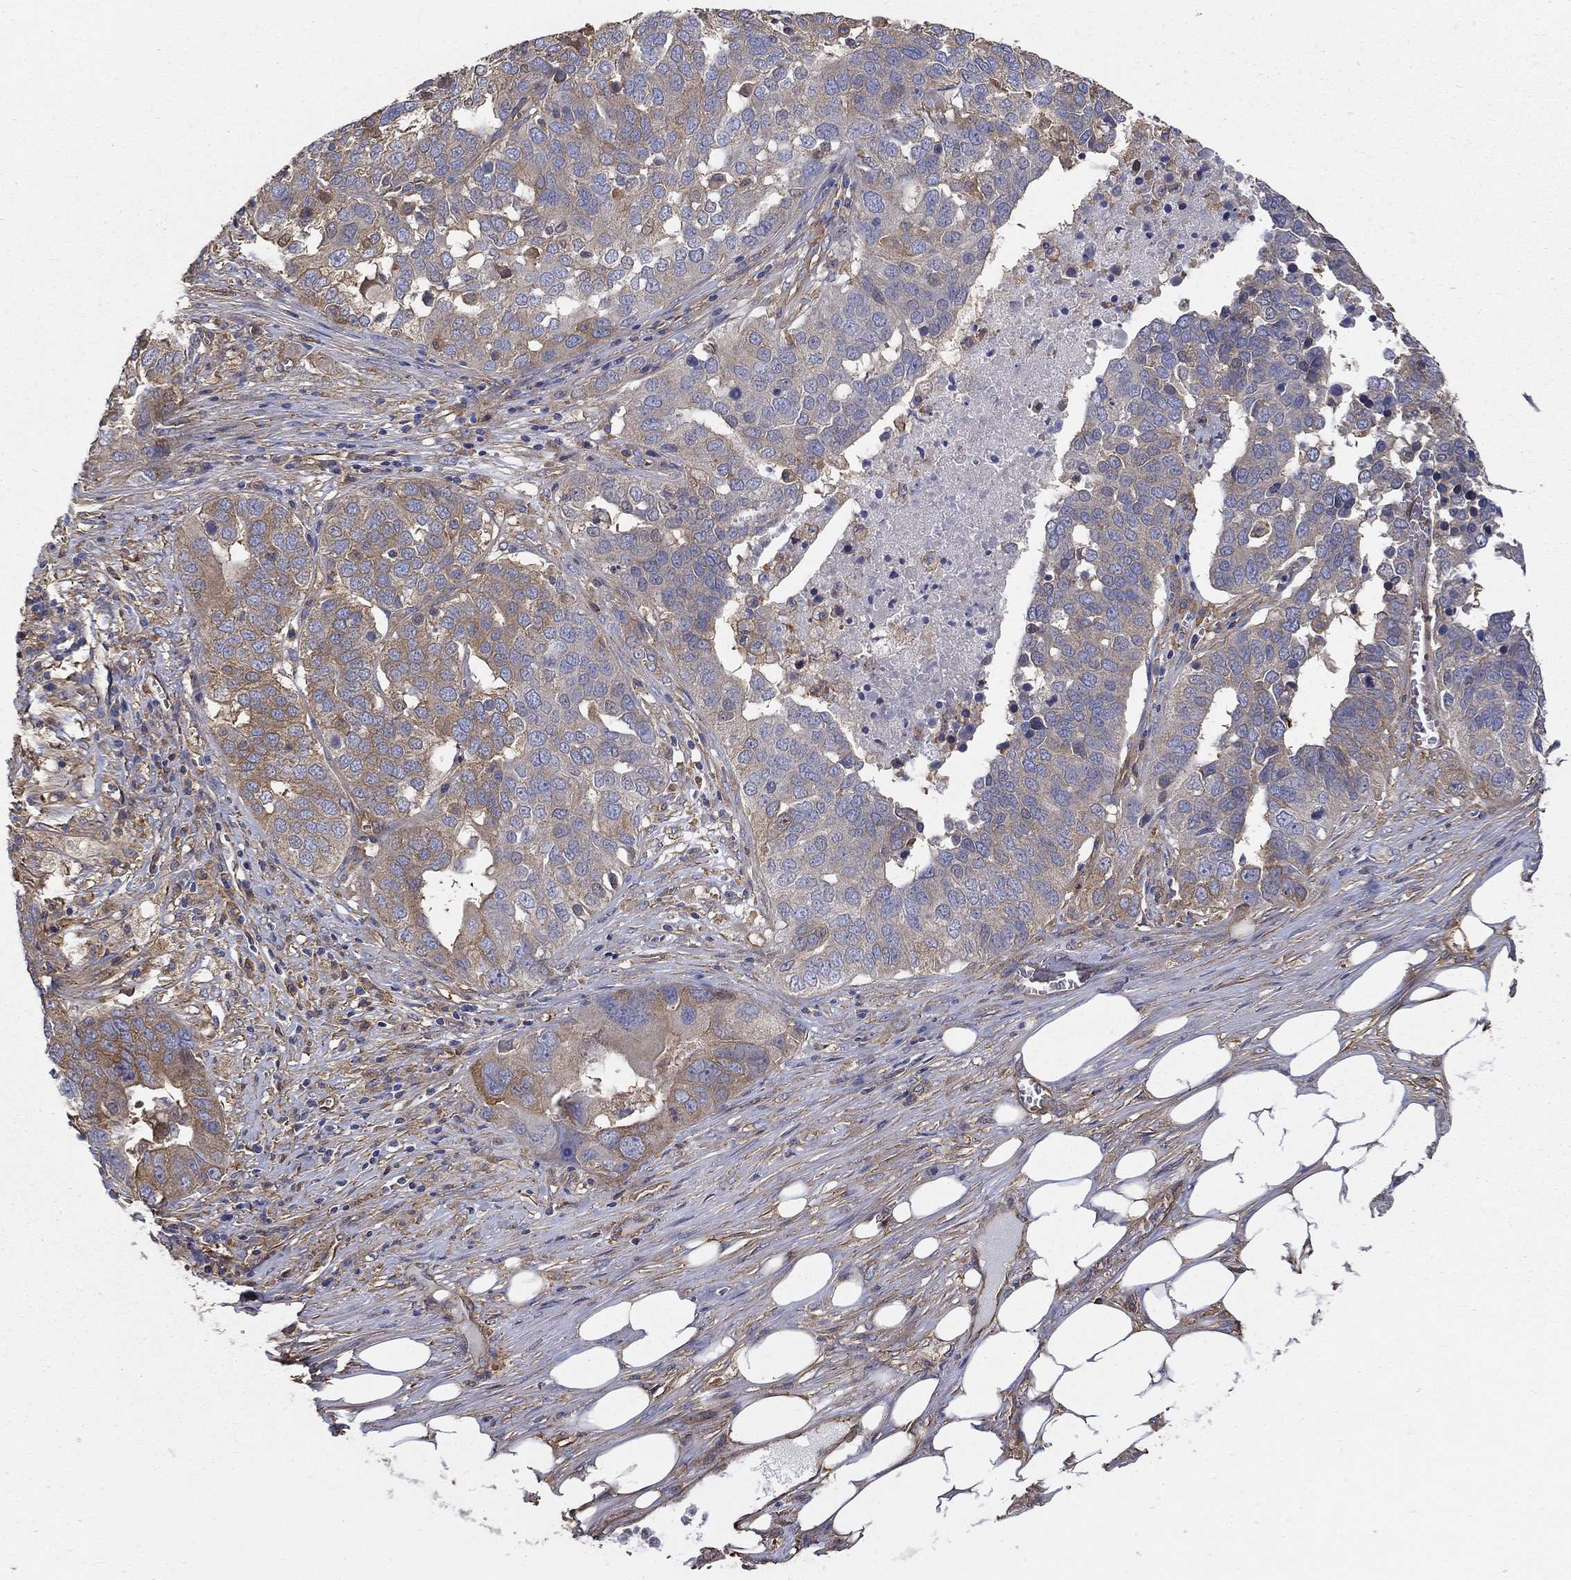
{"staining": {"intensity": "moderate", "quantity": "25%-75%", "location": "cytoplasmic/membranous"}, "tissue": "ovarian cancer", "cell_type": "Tumor cells", "image_type": "cancer", "snomed": [{"axis": "morphology", "description": "Carcinoma, endometroid"}, {"axis": "topography", "description": "Soft tissue"}, {"axis": "topography", "description": "Ovary"}], "caption": "There is medium levels of moderate cytoplasmic/membranous staining in tumor cells of endometroid carcinoma (ovarian), as demonstrated by immunohistochemical staining (brown color).", "gene": "DPYSL2", "patient": {"sex": "female", "age": 52}}